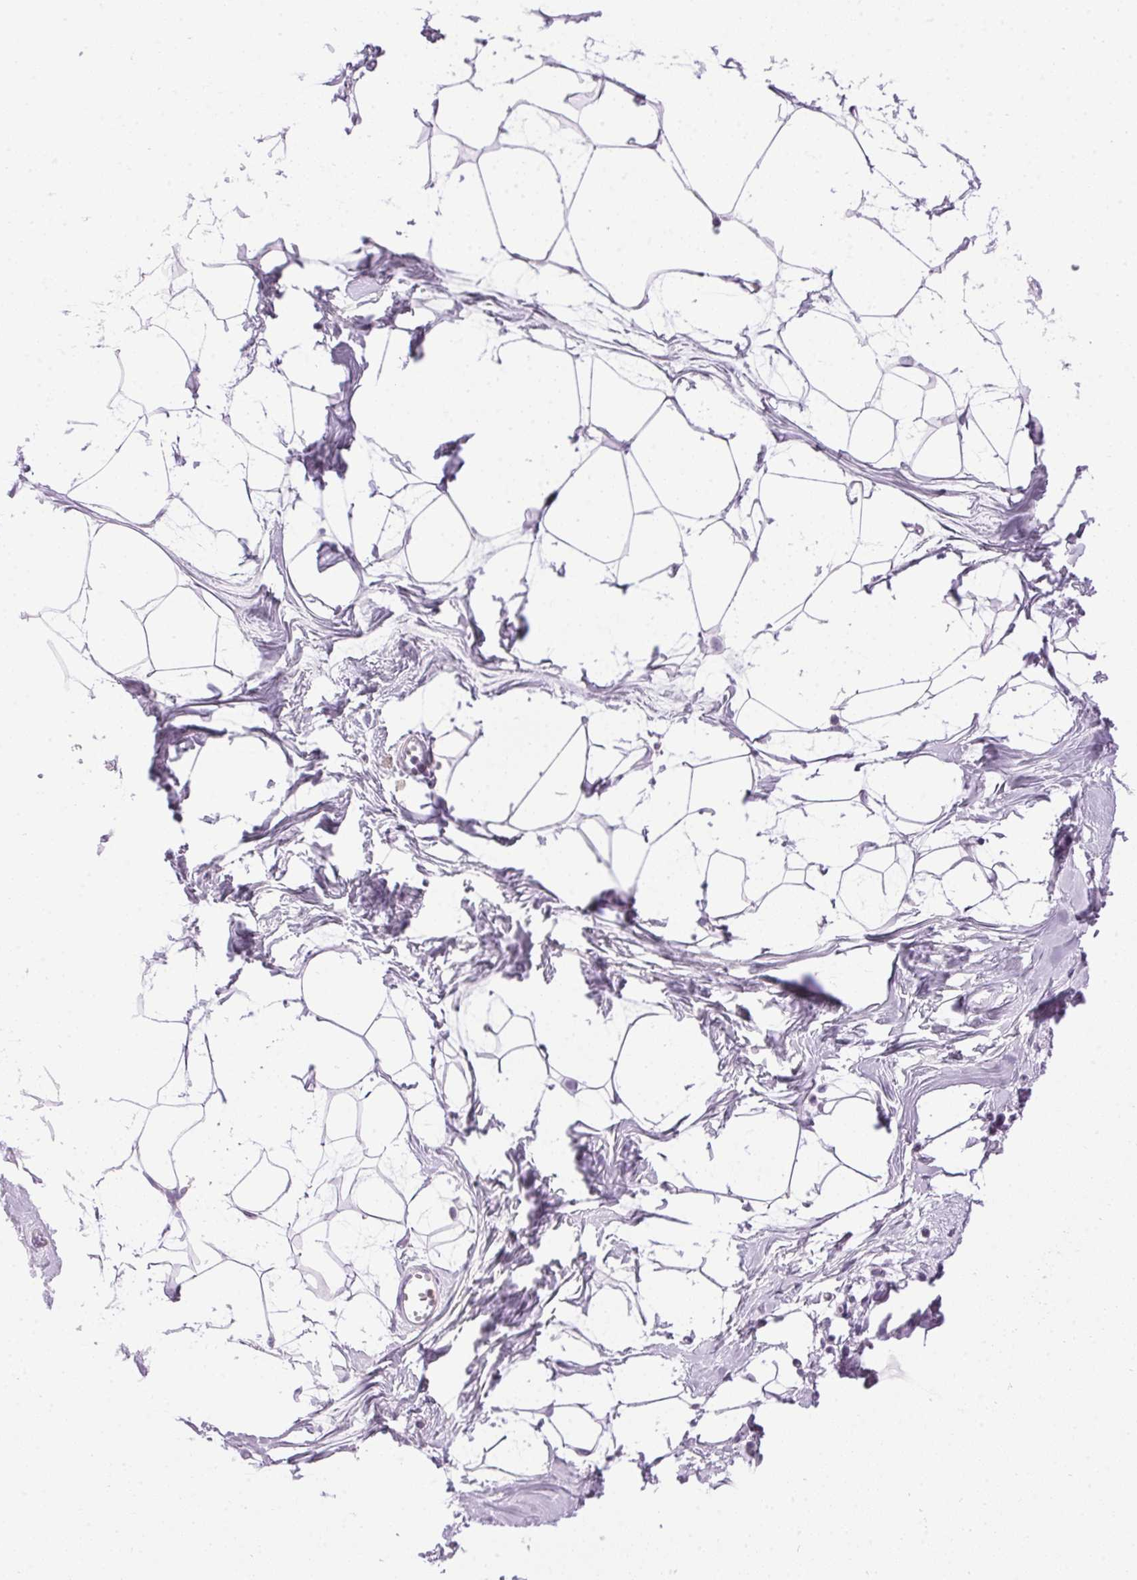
{"staining": {"intensity": "negative", "quantity": "none", "location": "none"}, "tissue": "breast", "cell_type": "Adipocytes", "image_type": "normal", "snomed": [{"axis": "morphology", "description": "Normal tissue, NOS"}, {"axis": "topography", "description": "Breast"}], "caption": "Adipocytes show no significant positivity in unremarkable breast. (DAB immunohistochemistry (IHC), high magnification).", "gene": "SP7", "patient": {"sex": "female", "age": 45}}